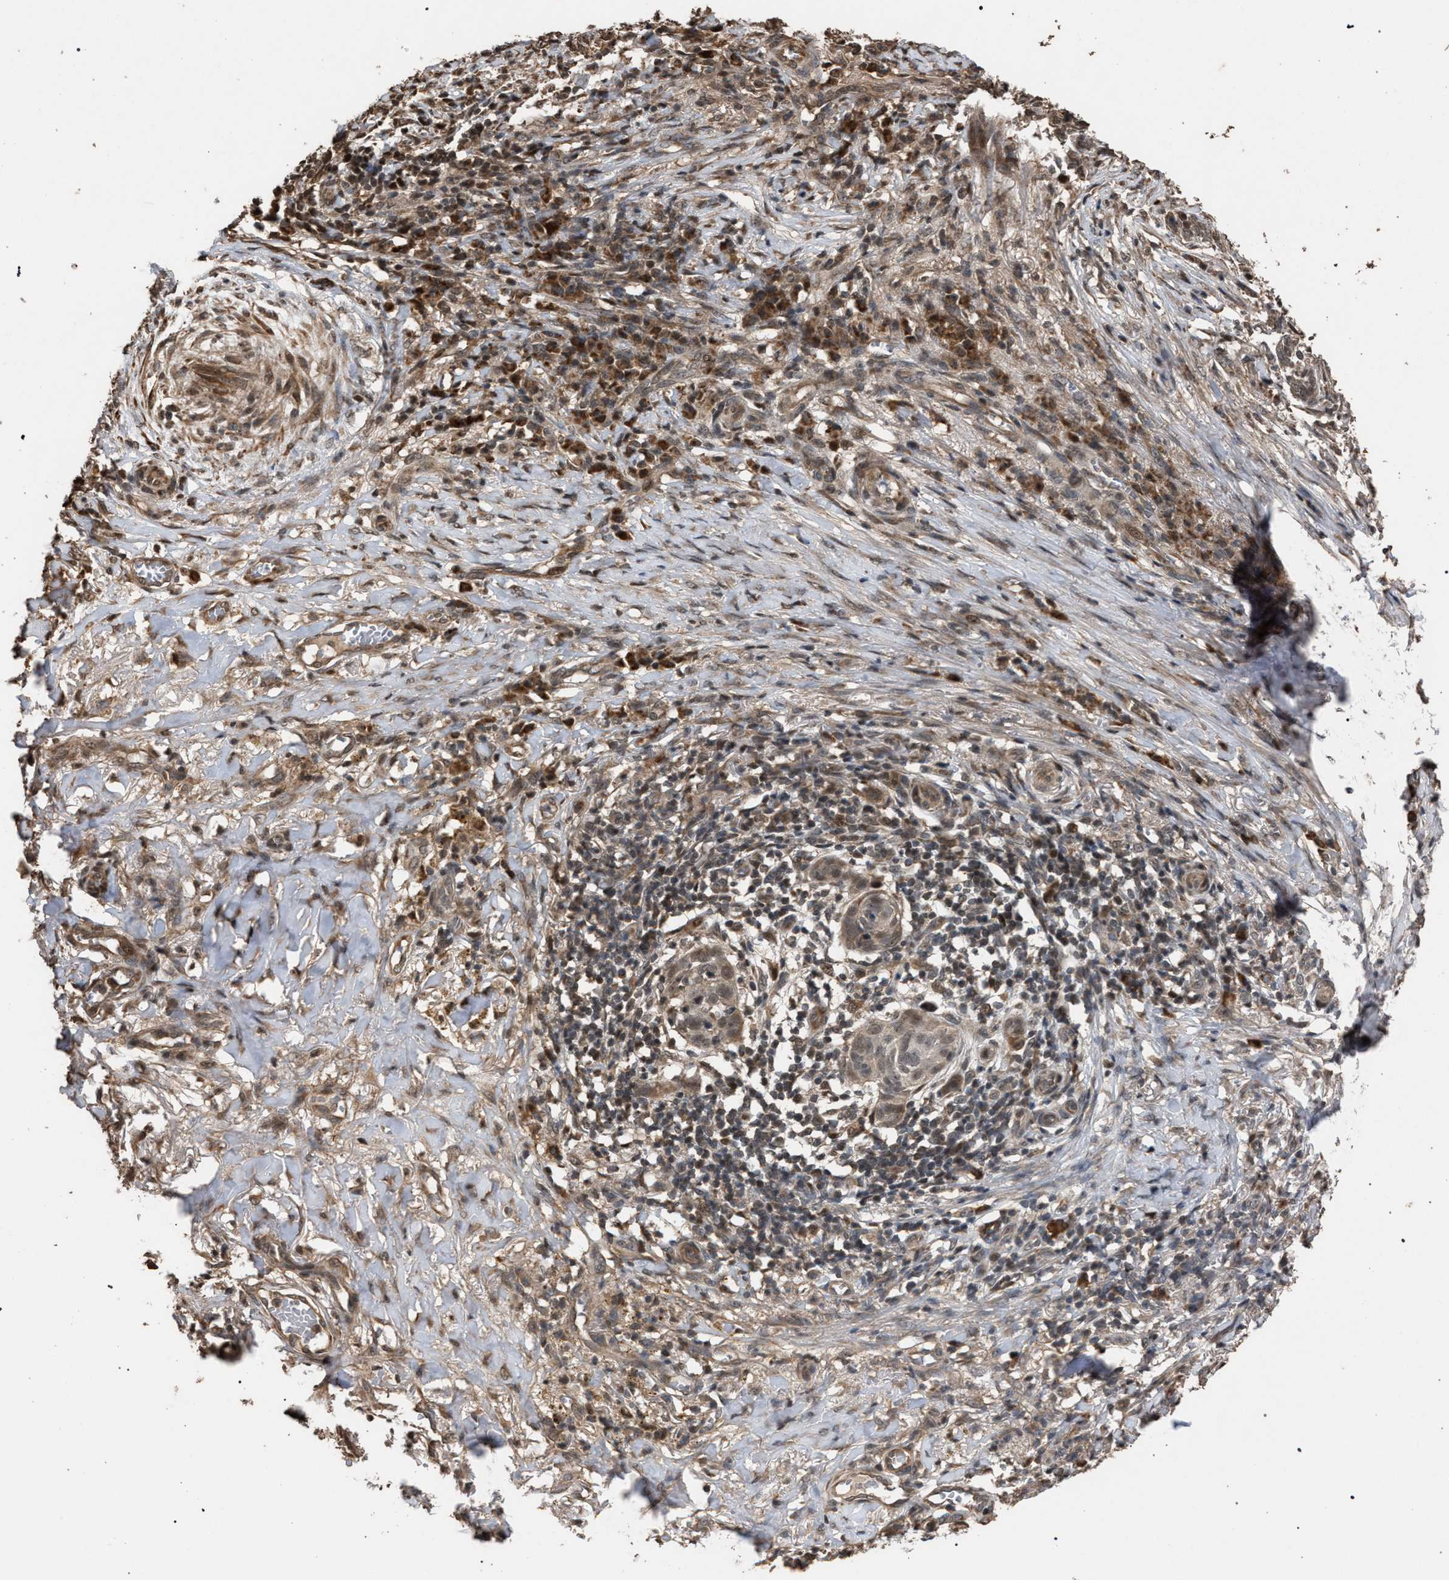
{"staining": {"intensity": "weak", "quantity": ">75%", "location": "cytoplasmic/membranous,nuclear"}, "tissue": "skin cancer", "cell_type": "Tumor cells", "image_type": "cancer", "snomed": [{"axis": "morphology", "description": "Basal cell carcinoma"}, {"axis": "topography", "description": "Skin"}], "caption": "IHC (DAB (3,3'-diaminobenzidine)) staining of human skin cancer (basal cell carcinoma) shows weak cytoplasmic/membranous and nuclear protein expression in approximately >75% of tumor cells.", "gene": "NAA35", "patient": {"sex": "male", "age": 85}}